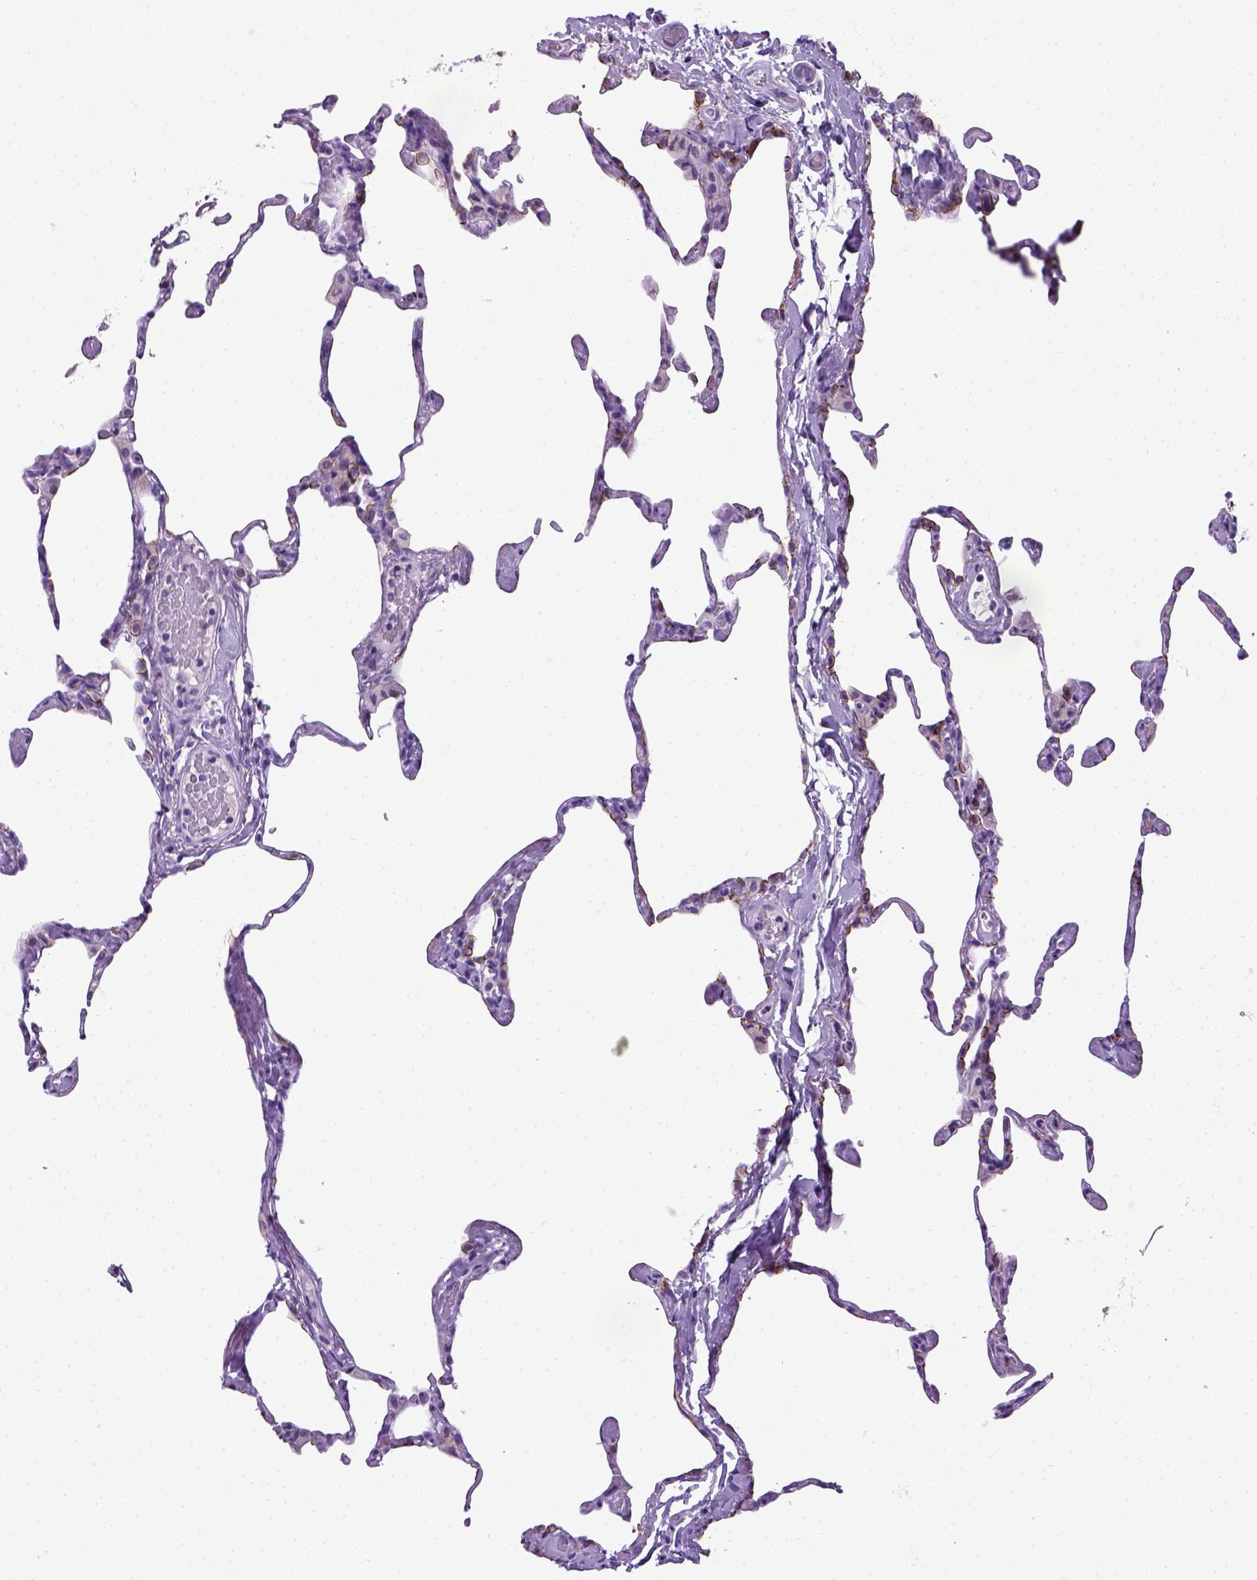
{"staining": {"intensity": "moderate", "quantity": "<25%", "location": "cytoplasmic/membranous"}, "tissue": "lung", "cell_type": "Alveolar cells", "image_type": "normal", "snomed": [{"axis": "morphology", "description": "Normal tissue, NOS"}, {"axis": "topography", "description": "Lung"}], "caption": "Moderate cytoplasmic/membranous staining is seen in approximately <25% of alveolar cells in normal lung. (brown staining indicates protein expression, while blue staining denotes nuclei).", "gene": "CDH1", "patient": {"sex": "male", "age": 65}}